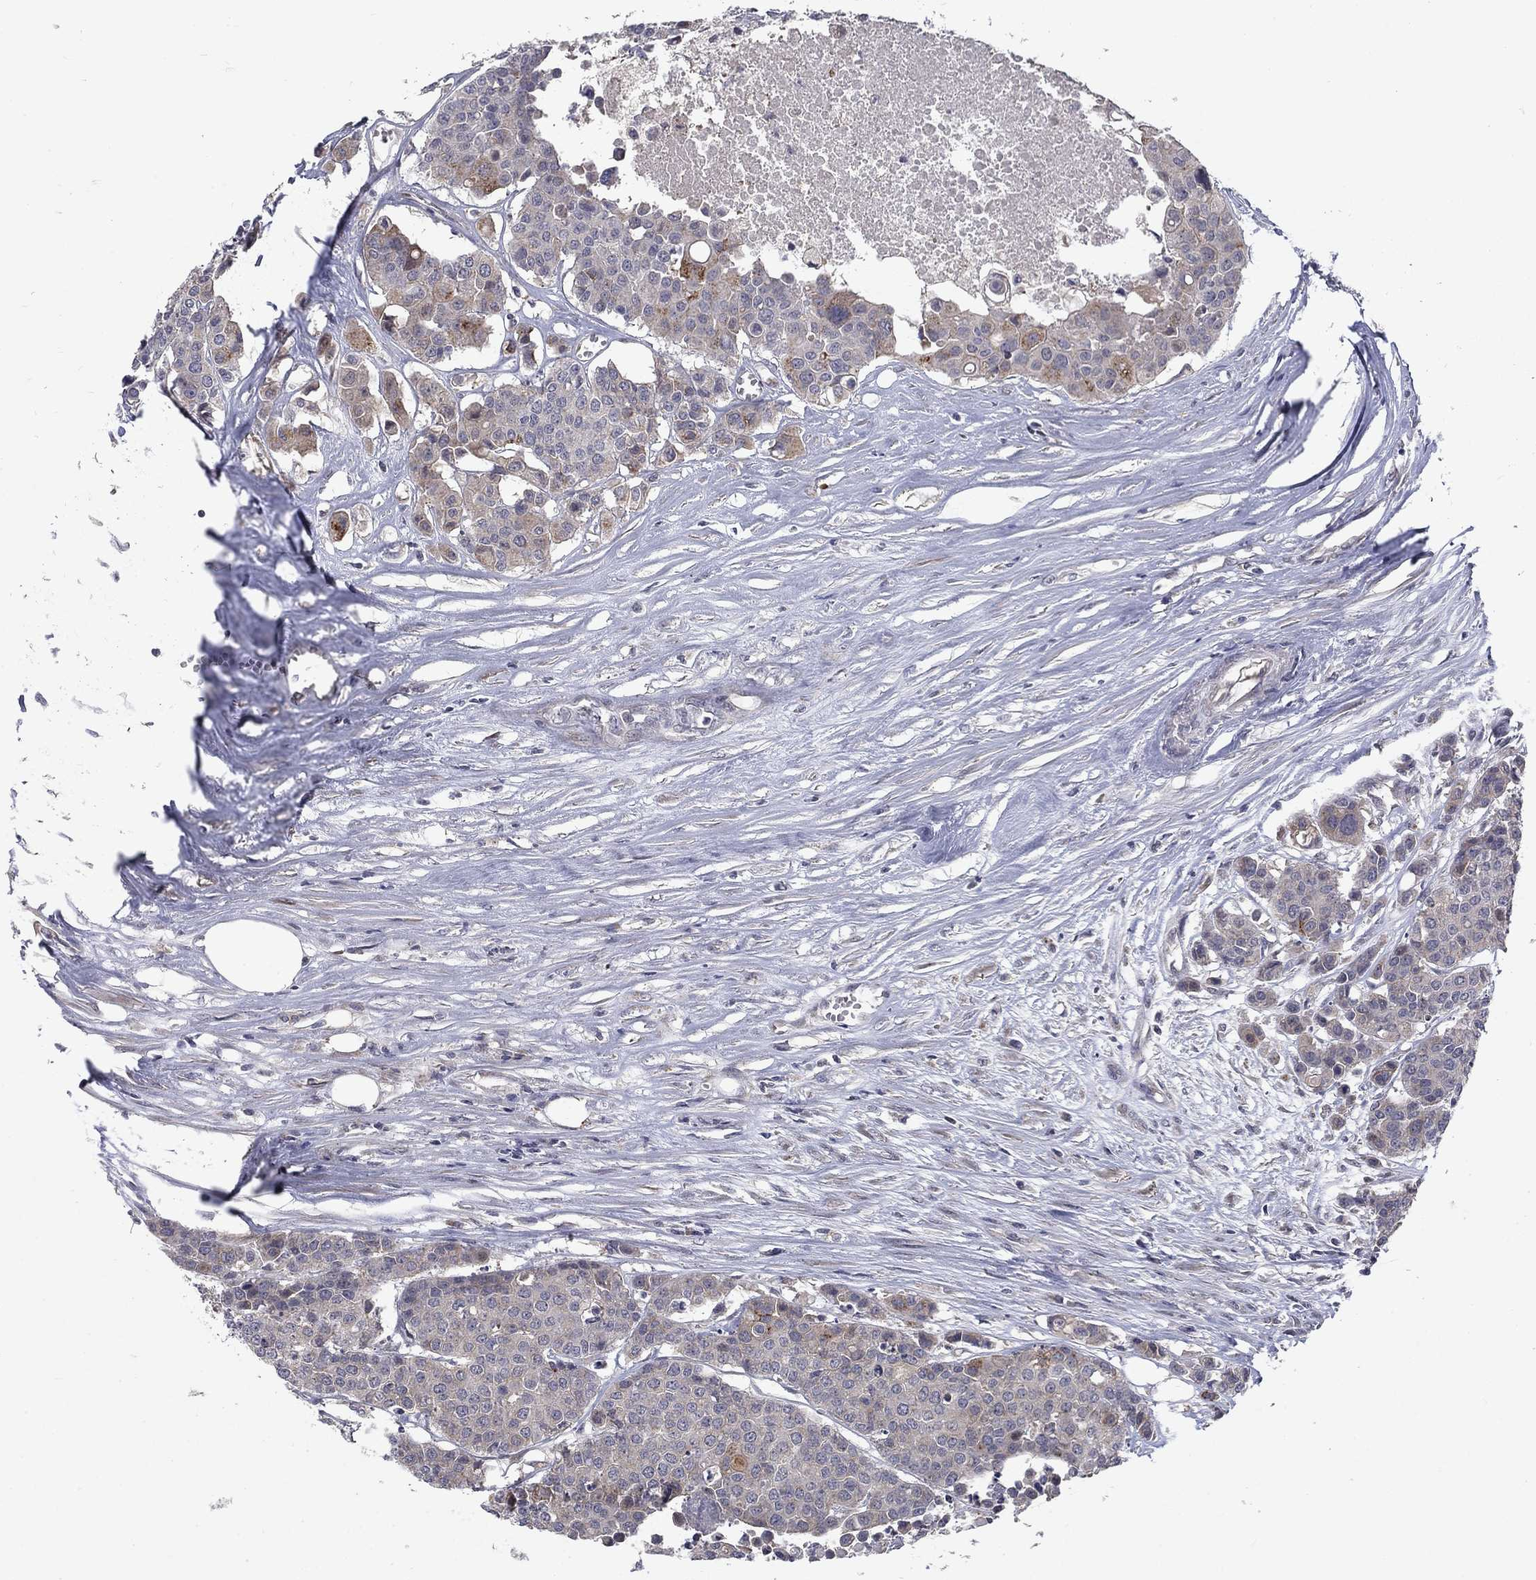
{"staining": {"intensity": "moderate", "quantity": "<25%", "location": "cytoplasmic/membranous"}, "tissue": "carcinoid", "cell_type": "Tumor cells", "image_type": "cancer", "snomed": [{"axis": "morphology", "description": "Carcinoid, malignant, NOS"}, {"axis": "topography", "description": "Colon"}], "caption": "Carcinoid tissue exhibits moderate cytoplasmic/membranous expression in approximately <25% of tumor cells, visualized by immunohistochemistry.", "gene": "FAM3B", "patient": {"sex": "male", "age": 81}}